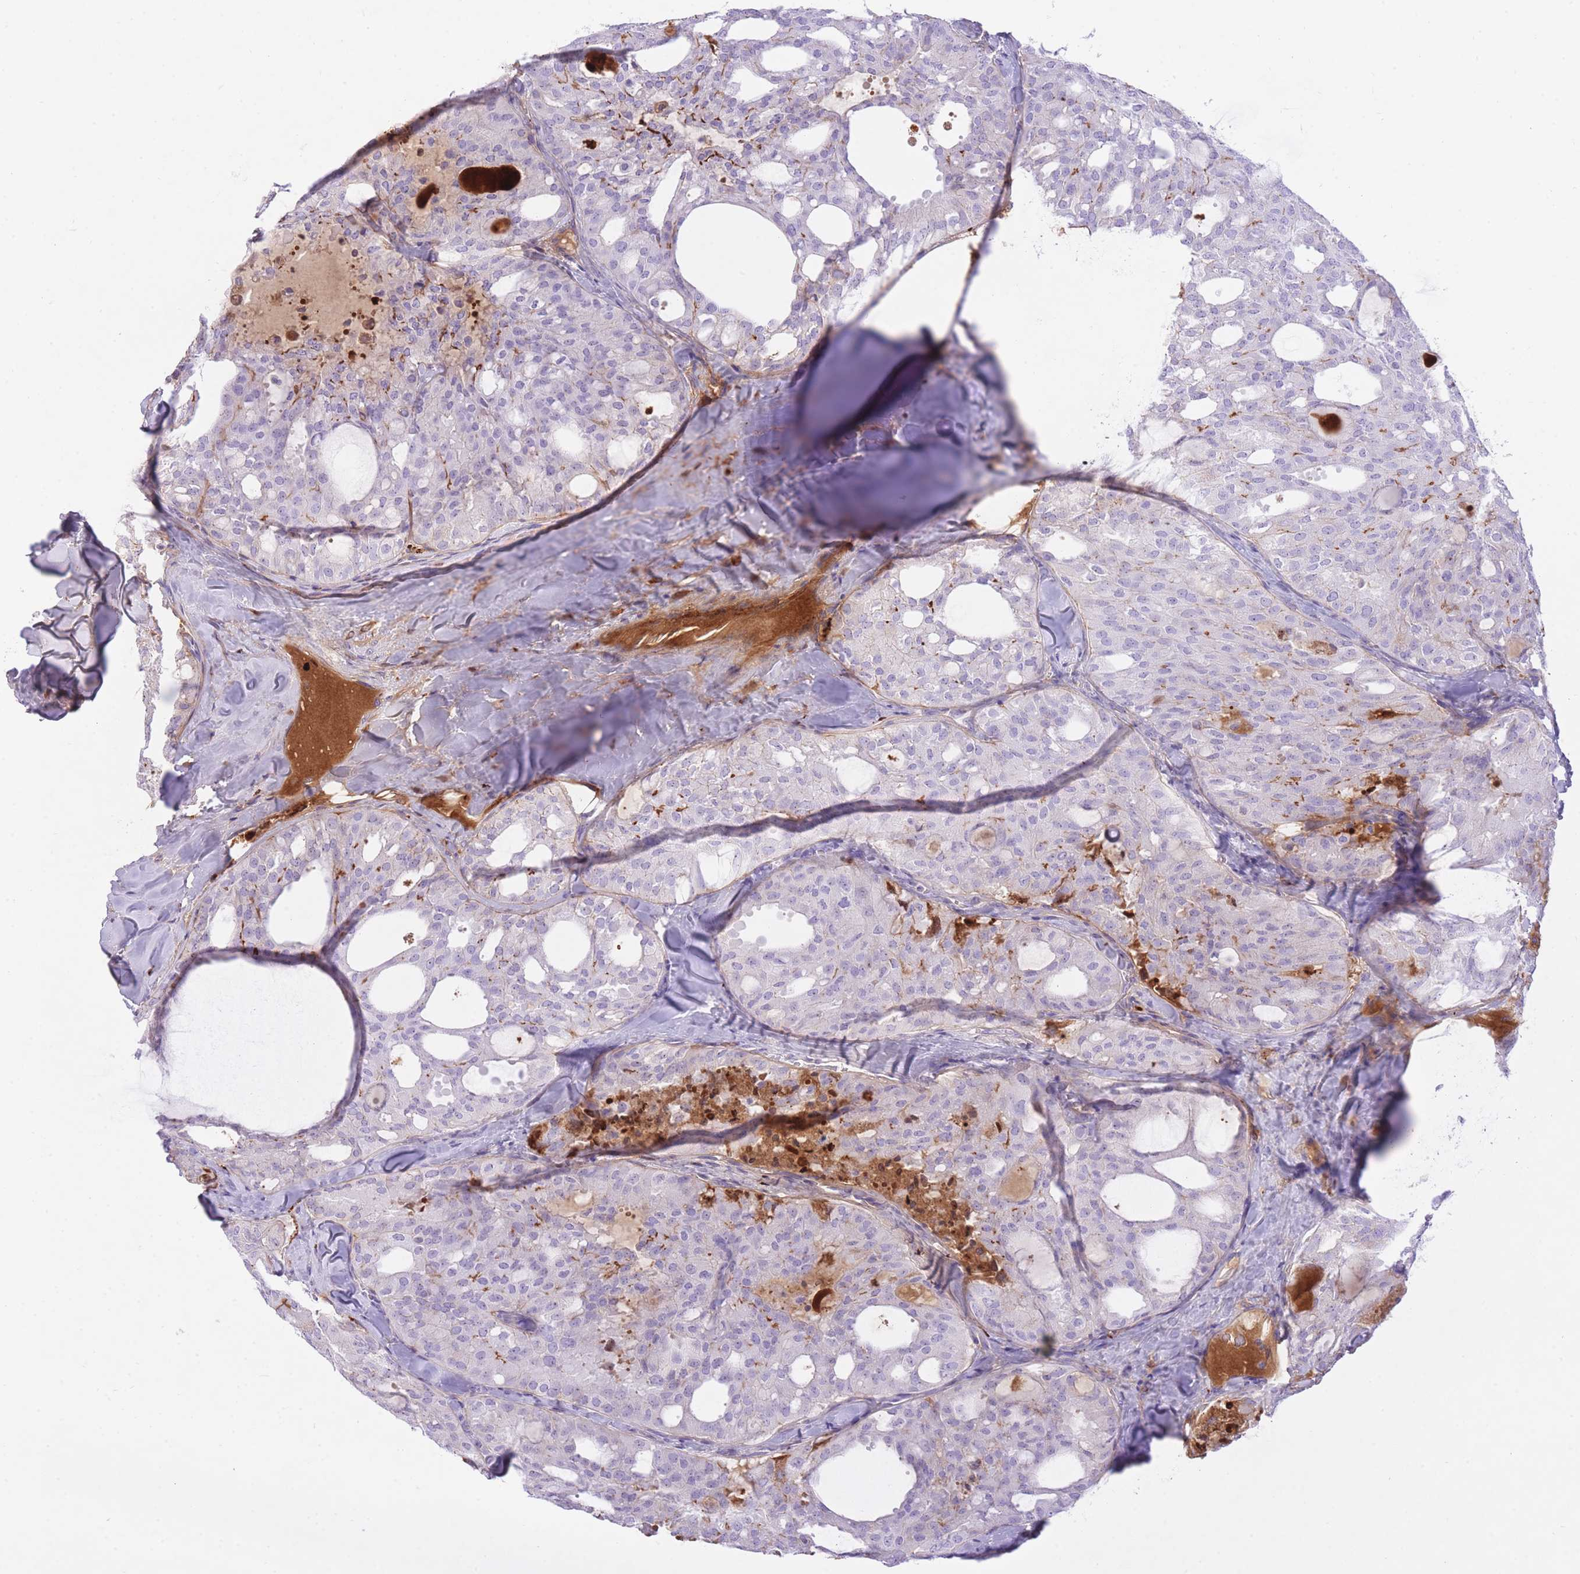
{"staining": {"intensity": "negative", "quantity": "none", "location": "none"}, "tissue": "thyroid cancer", "cell_type": "Tumor cells", "image_type": "cancer", "snomed": [{"axis": "morphology", "description": "Follicular adenoma carcinoma, NOS"}, {"axis": "topography", "description": "Thyroid gland"}], "caption": "Immunohistochemistry (IHC) photomicrograph of neoplastic tissue: human thyroid cancer stained with DAB shows no significant protein positivity in tumor cells.", "gene": "HRG", "patient": {"sex": "male", "age": 75}}